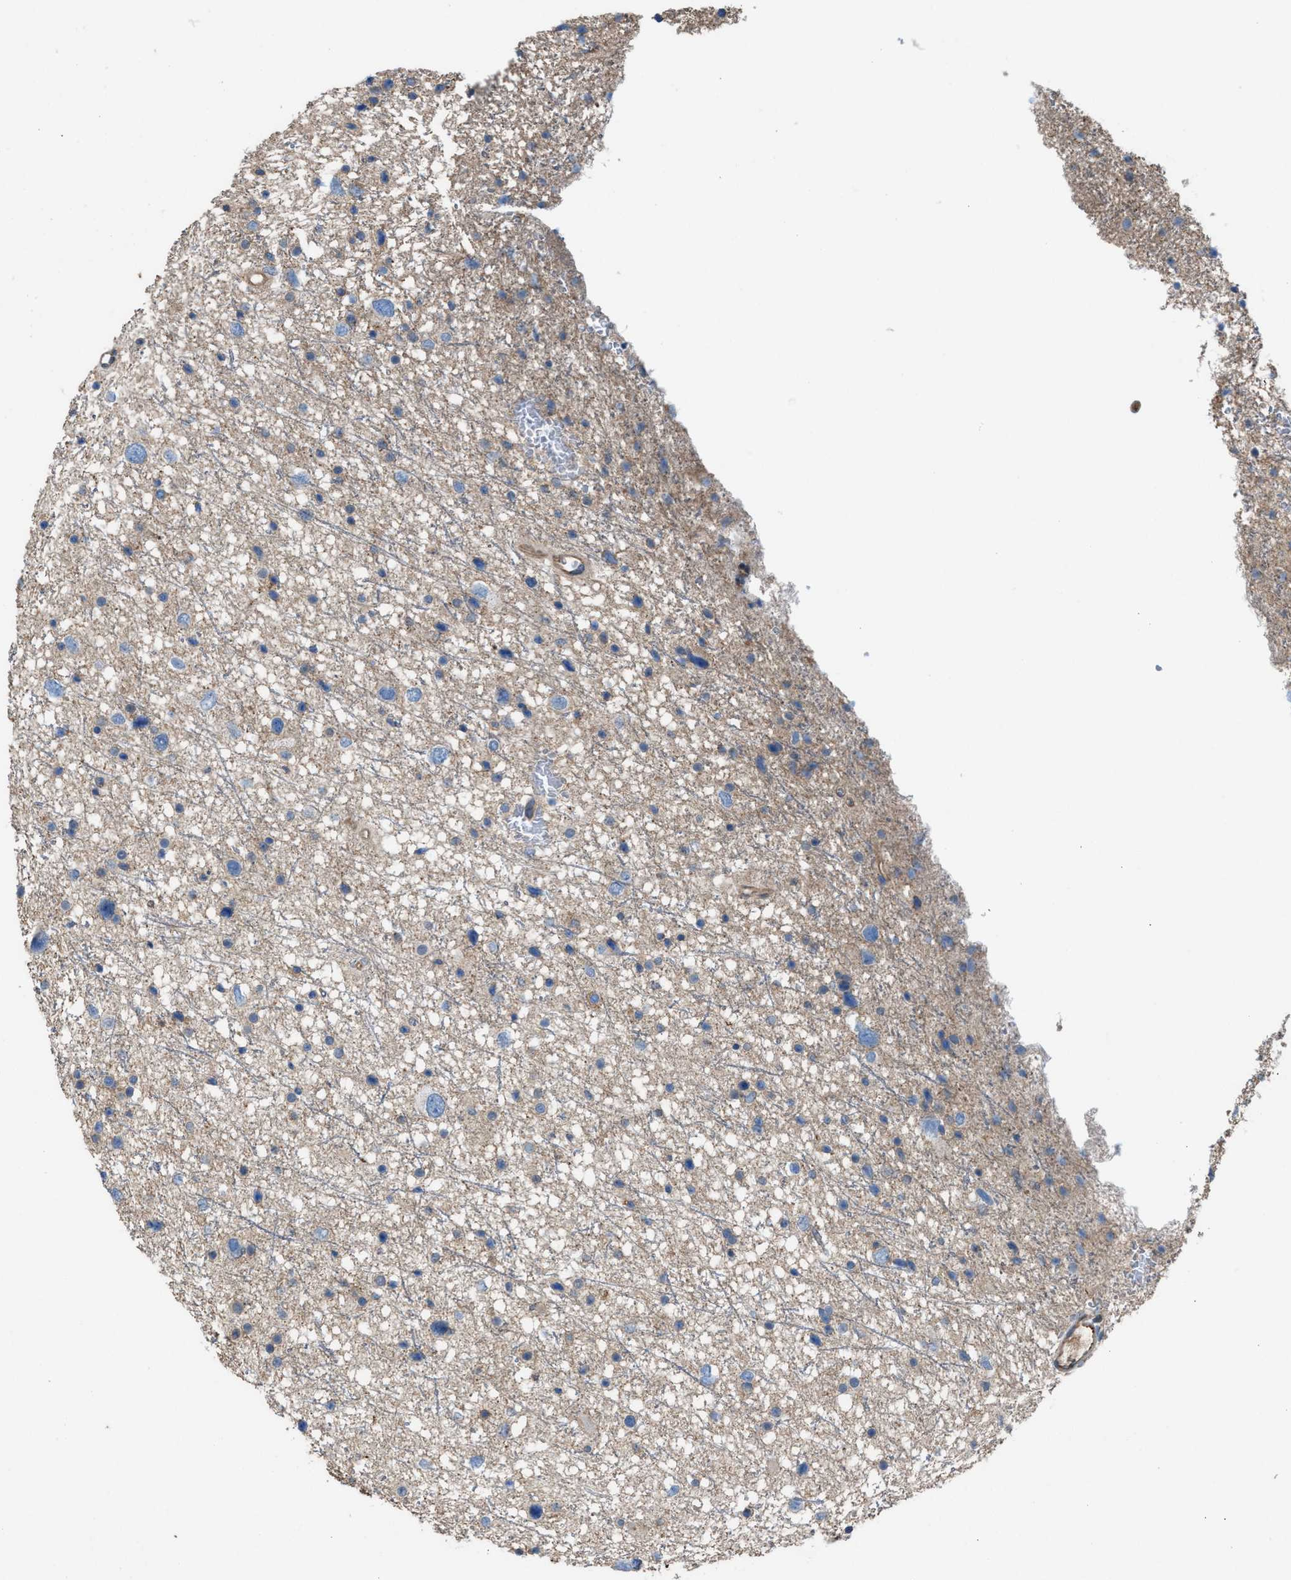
{"staining": {"intensity": "negative", "quantity": "none", "location": "none"}, "tissue": "glioma", "cell_type": "Tumor cells", "image_type": "cancer", "snomed": [{"axis": "morphology", "description": "Glioma, malignant, Low grade"}, {"axis": "topography", "description": "Brain"}], "caption": "Tumor cells show no significant protein positivity in malignant glioma (low-grade).", "gene": "TPK1", "patient": {"sex": "female", "age": 37}}